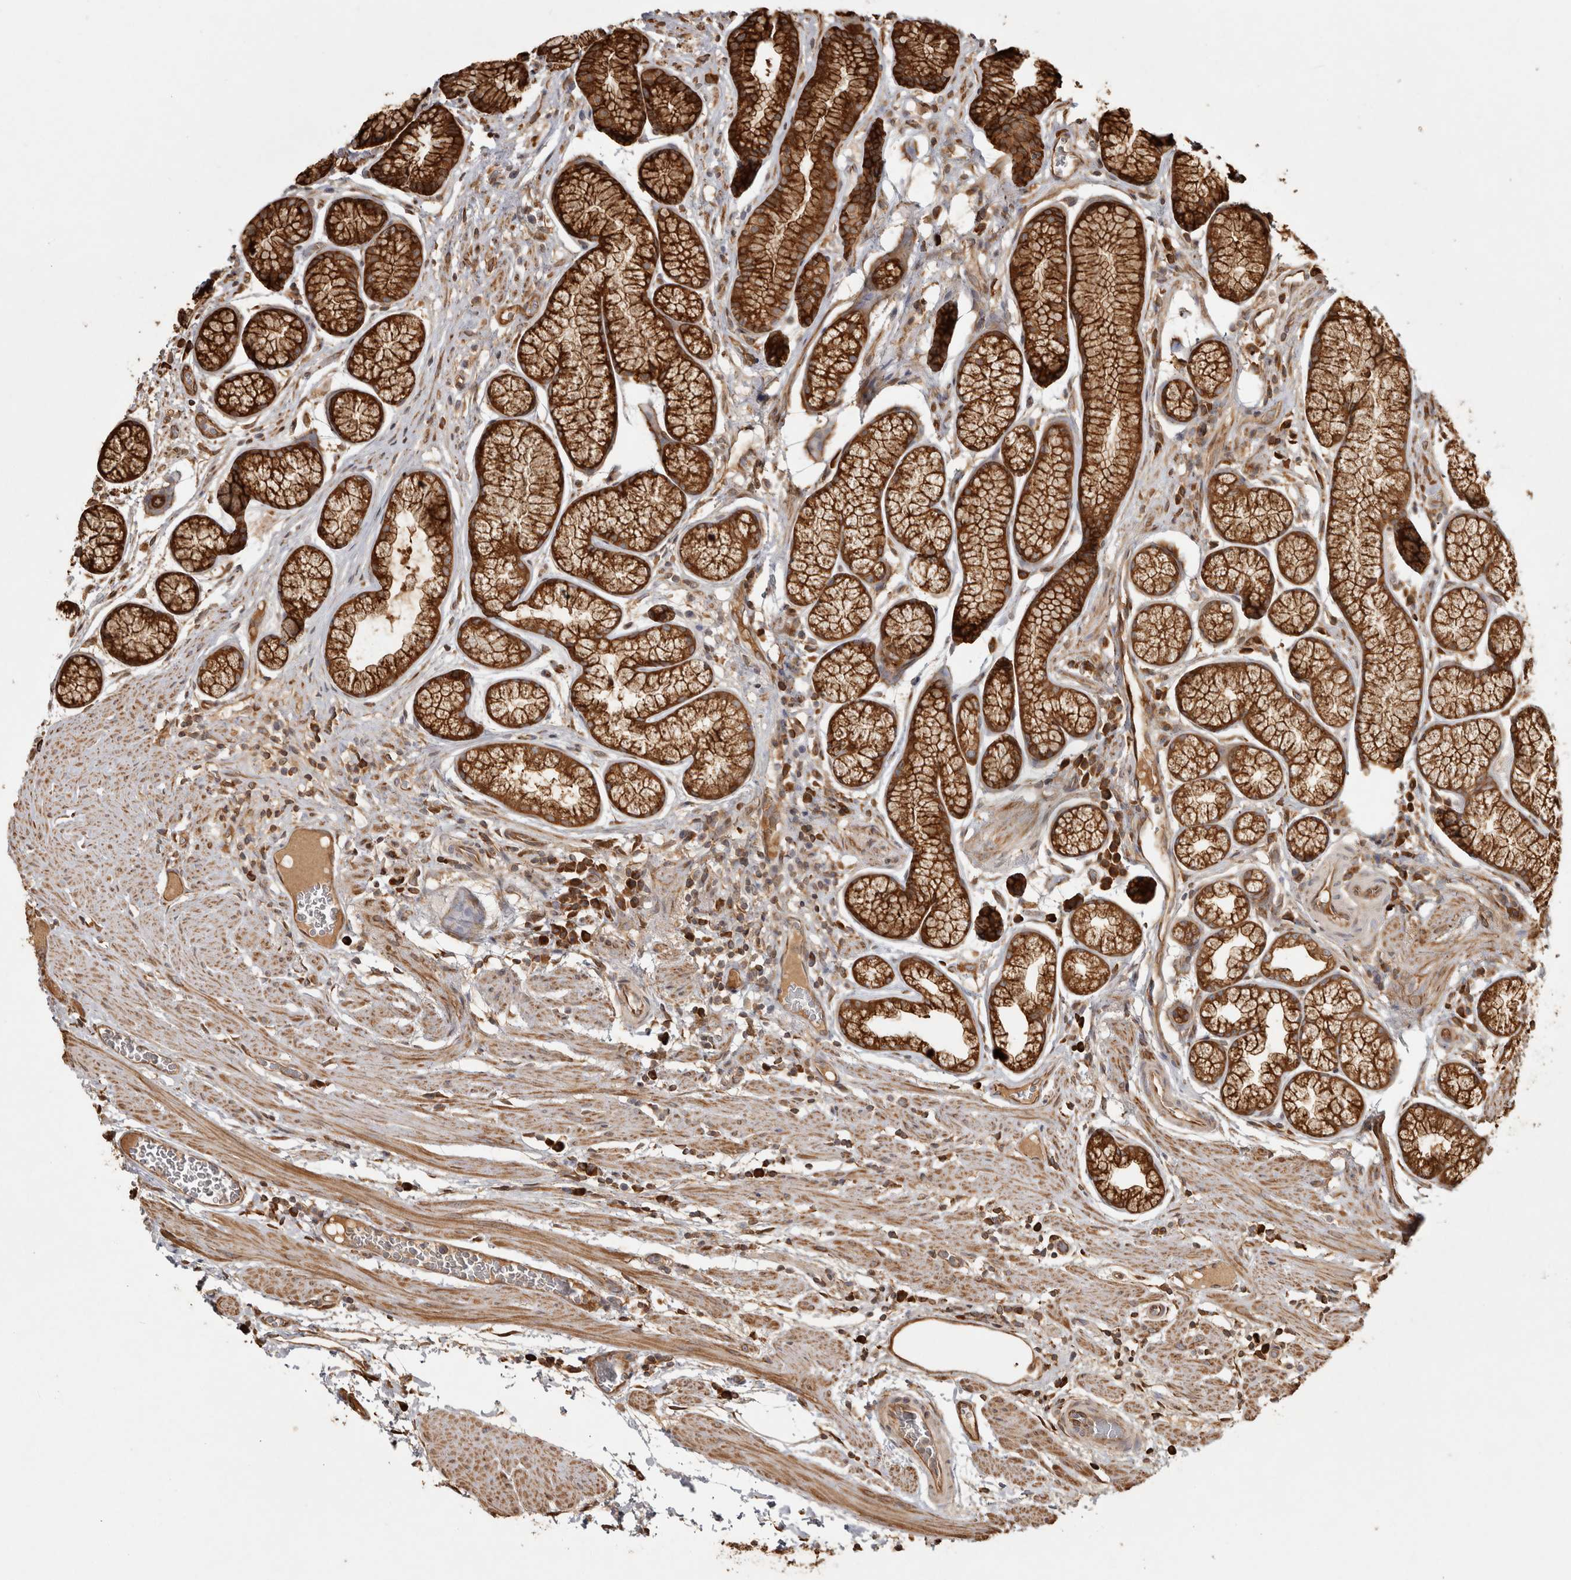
{"staining": {"intensity": "strong", "quantity": ">75%", "location": "cytoplasmic/membranous"}, "tissue": "stomach", "cell_type": "Glandular cells", "image_type": "normal", "snomed": [{"axis": "morphology", "description": "Normal tissue, NOS"}, {"axis": "topography", "description": "Stomach"}], "caption": "Human stomach stained with a brown dye exhibits strong cytoplasmic/membranous positive expression in approximately >75% of glandular cells.", "gene": "CAMSAP2", "patient": {"sex": "male", "age": 42}}